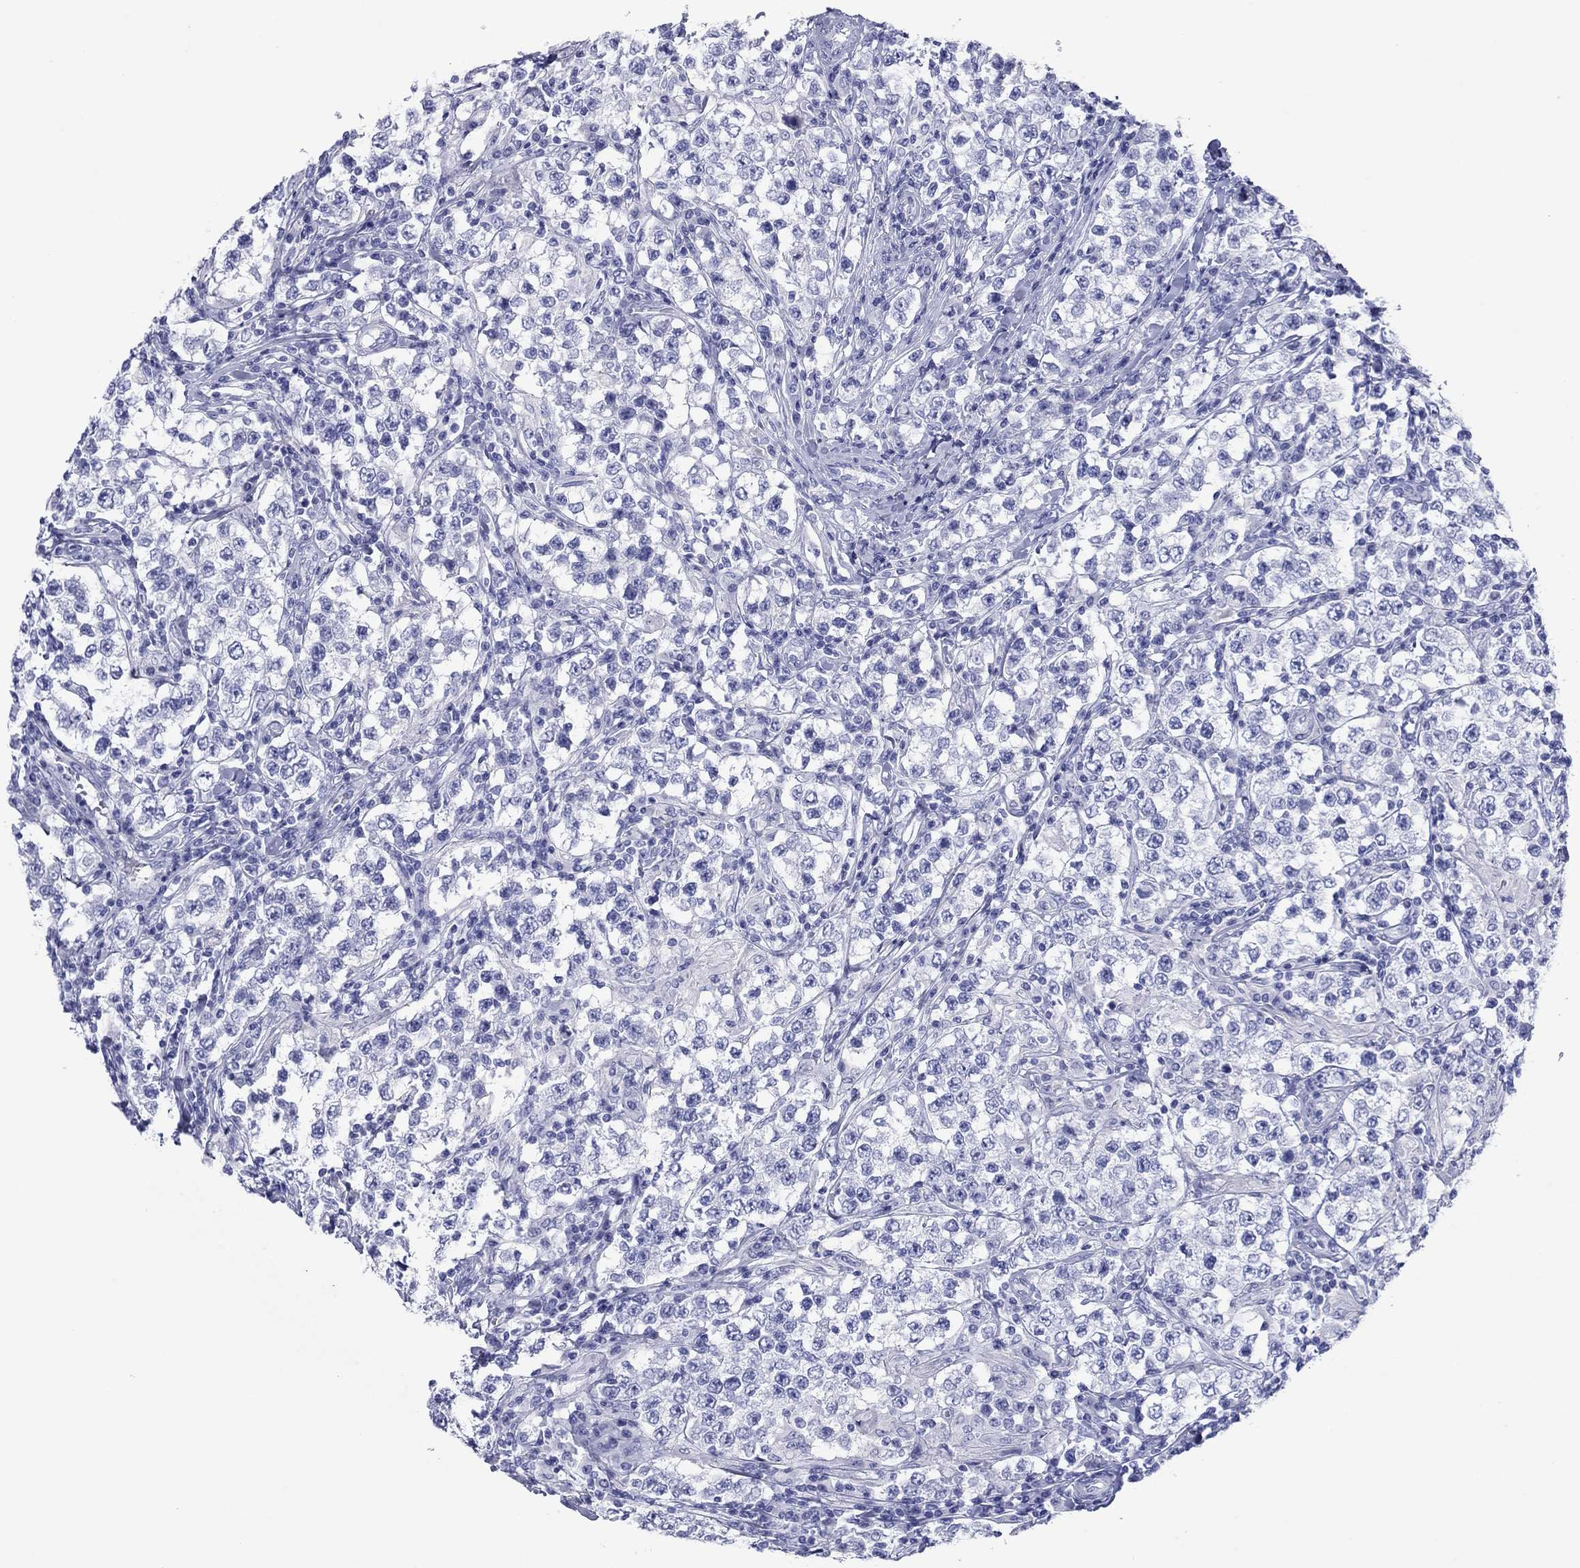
{"staining": {"intensity": "negative", "quantity": "none", "location": "none"}, "tissue": "testis cancer", "cell_type": "Tumor cells", "image_type": "cancer", "snomed": [{"axis": "morphology", "description": "Seminoma, NOS"}, {"axis": "morphology", "description": "Carcinoma, Embryonal, NOS"}, {"axis": "topography", "description": "Testis"}], "caption": "Immunohistochemistry of testis cancer (seminoma) reveals no positivity in tumor cells.", "gene": "ATP4A", "patient": {"sex": "male", "age": 41}}